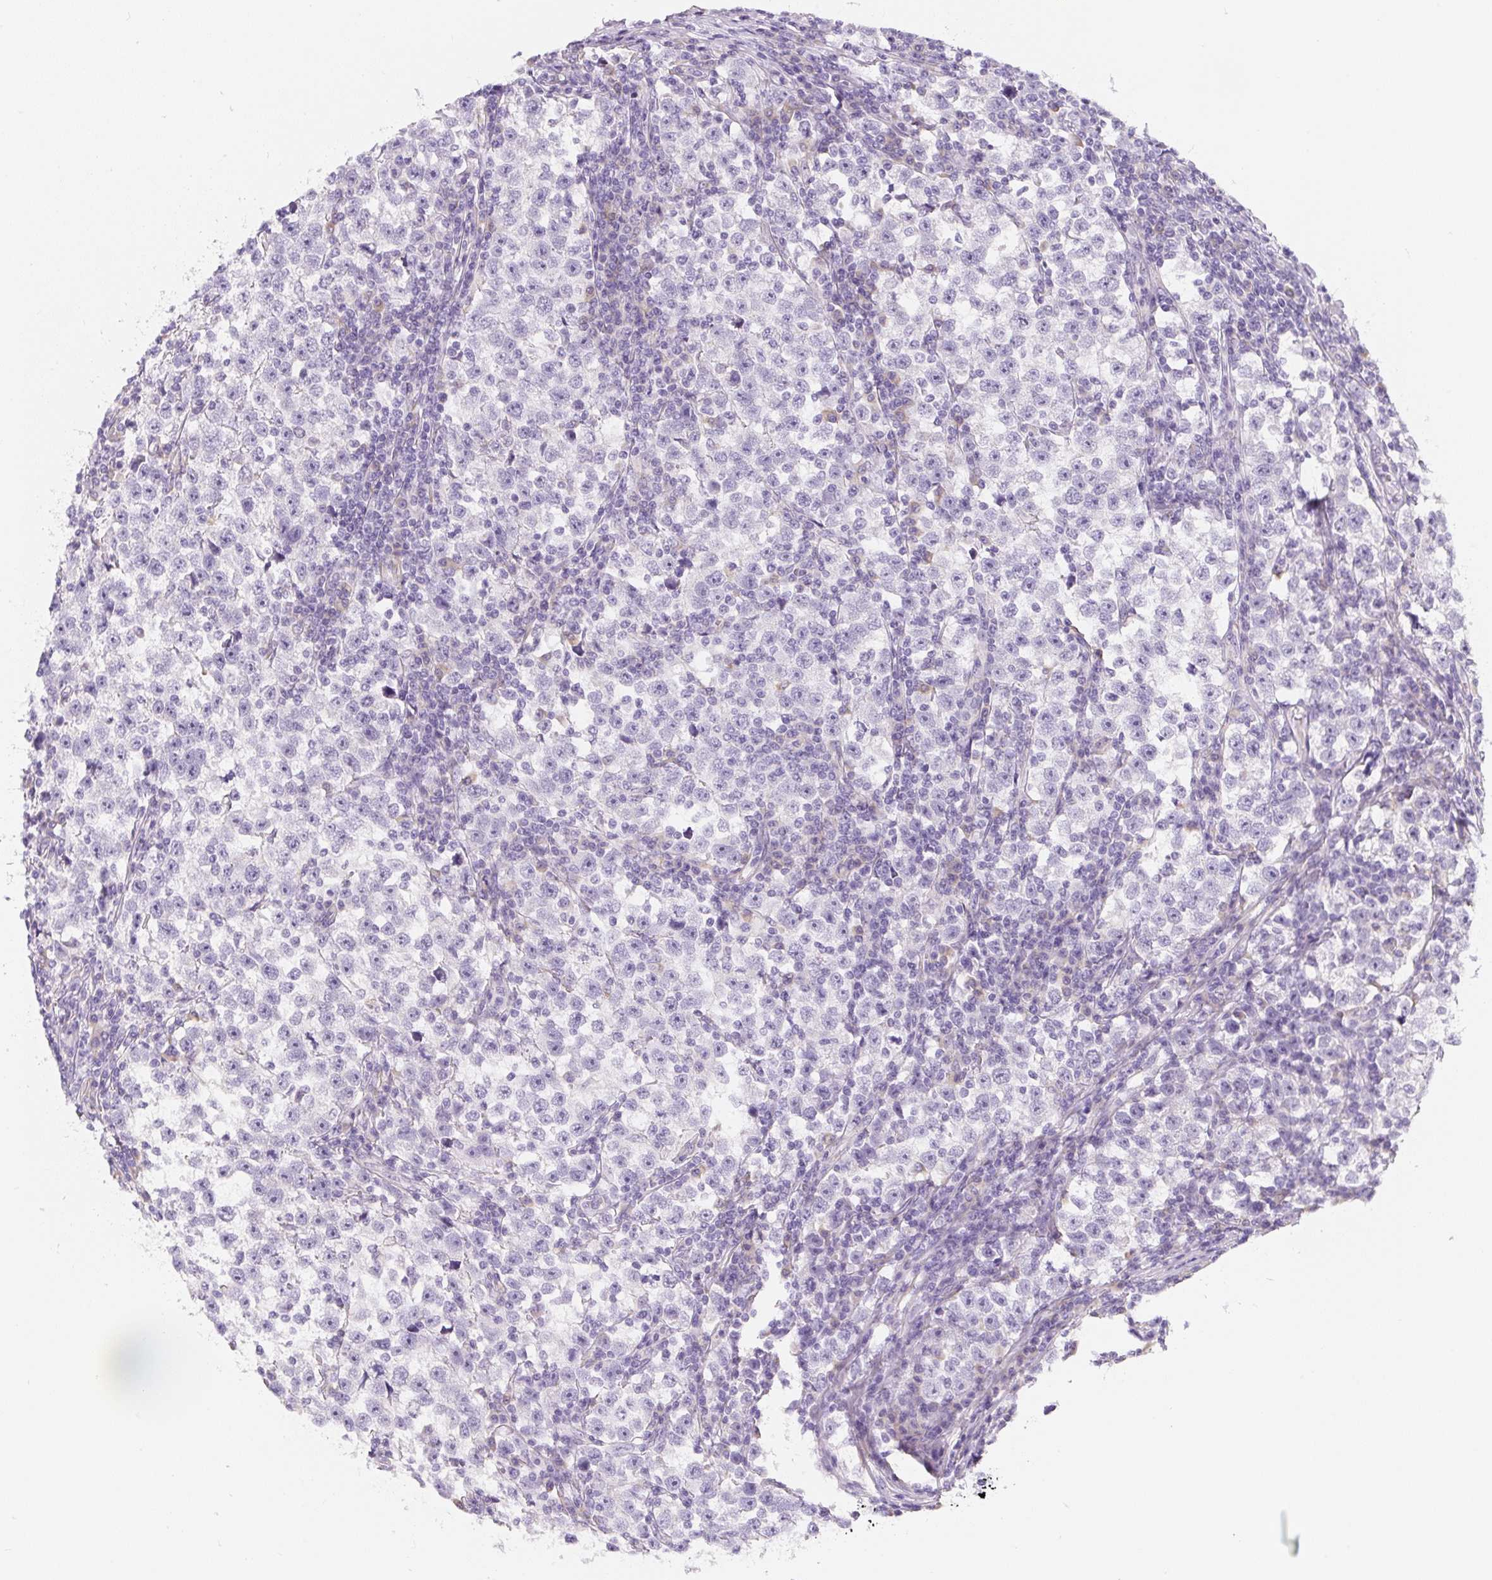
{"staining": {"intensity": "negative", "quantity": "none", "location": "none"}, "tissue": "testis cancer", "cell_type": "Tumor cells", "image_type": "cancer", "snomed": [{"axis": "morphology", "description": "Normal tissue, NOS"}, {"axis": "morphology", "description": "Seminoma, NOS"}, {"axis": "topography", "description": "Testis"}], "caption": "This is a image of immunohistochemistry staining of testis cancer (seminoma), which shows no staining in tumor cells.", "gene": "PWWP3B", "patient": {"sex": "male", "age": 43}}